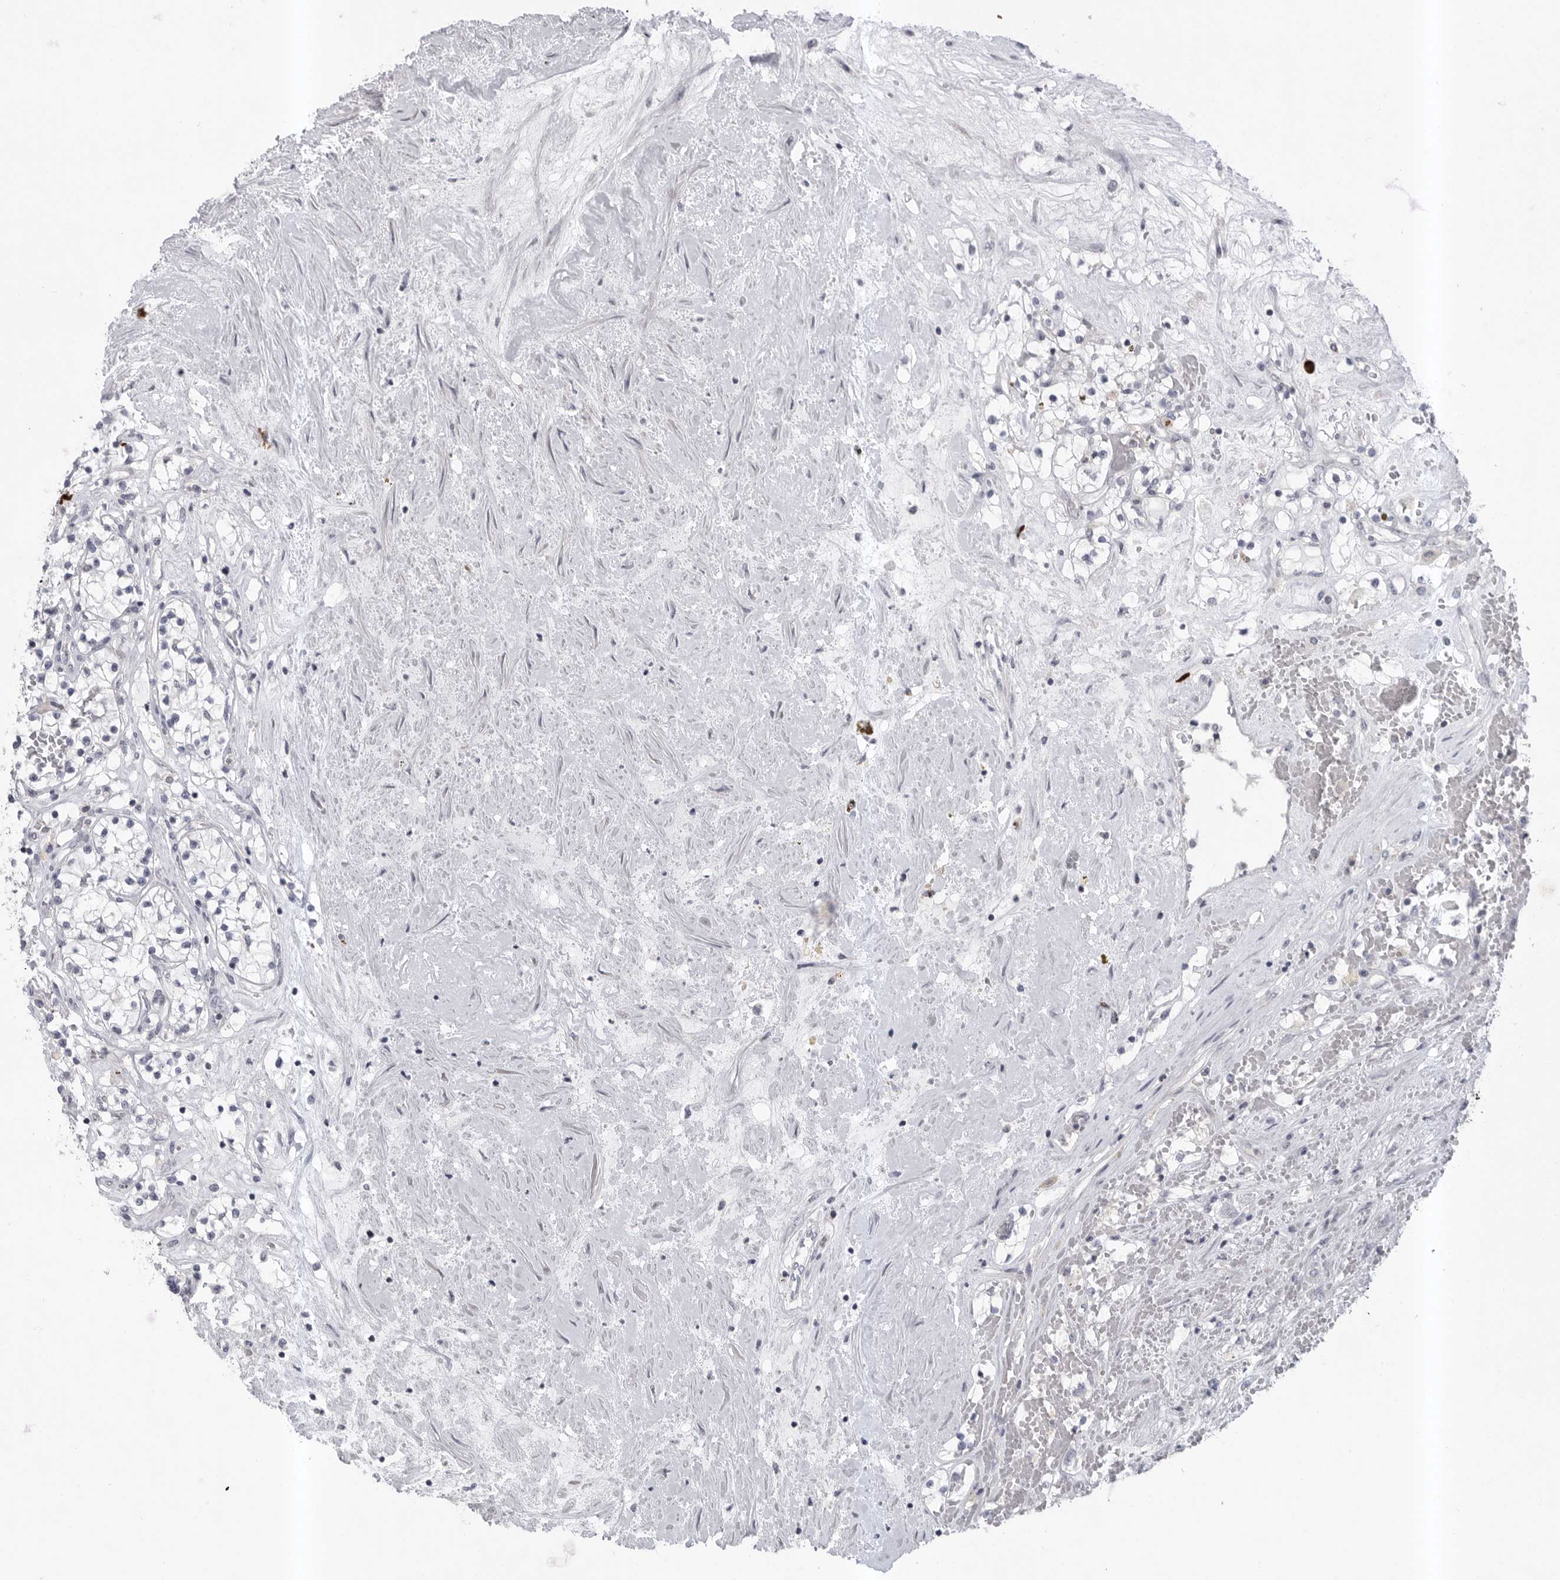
{"staining": {"intensity": "negative", "quantity": "none", "location": "none"}, "tissue": "renal cancer", "cell_type": "Tumor cells", "image_type": "cancer", "snomed": [{"axis": "morphology", "description": "Normal tissue, NOS"}, {"axis": "morphology", "description": "Adenocarcinoma, NOS"}, {"axis": "topography", "description": "Kidney"}], "caption": "Tumor cells are negative for protein expression in human renal cancer (adenocarcinoma).", "gene": "TMEM69", "patient": {"sex": "male", "age": 68}}